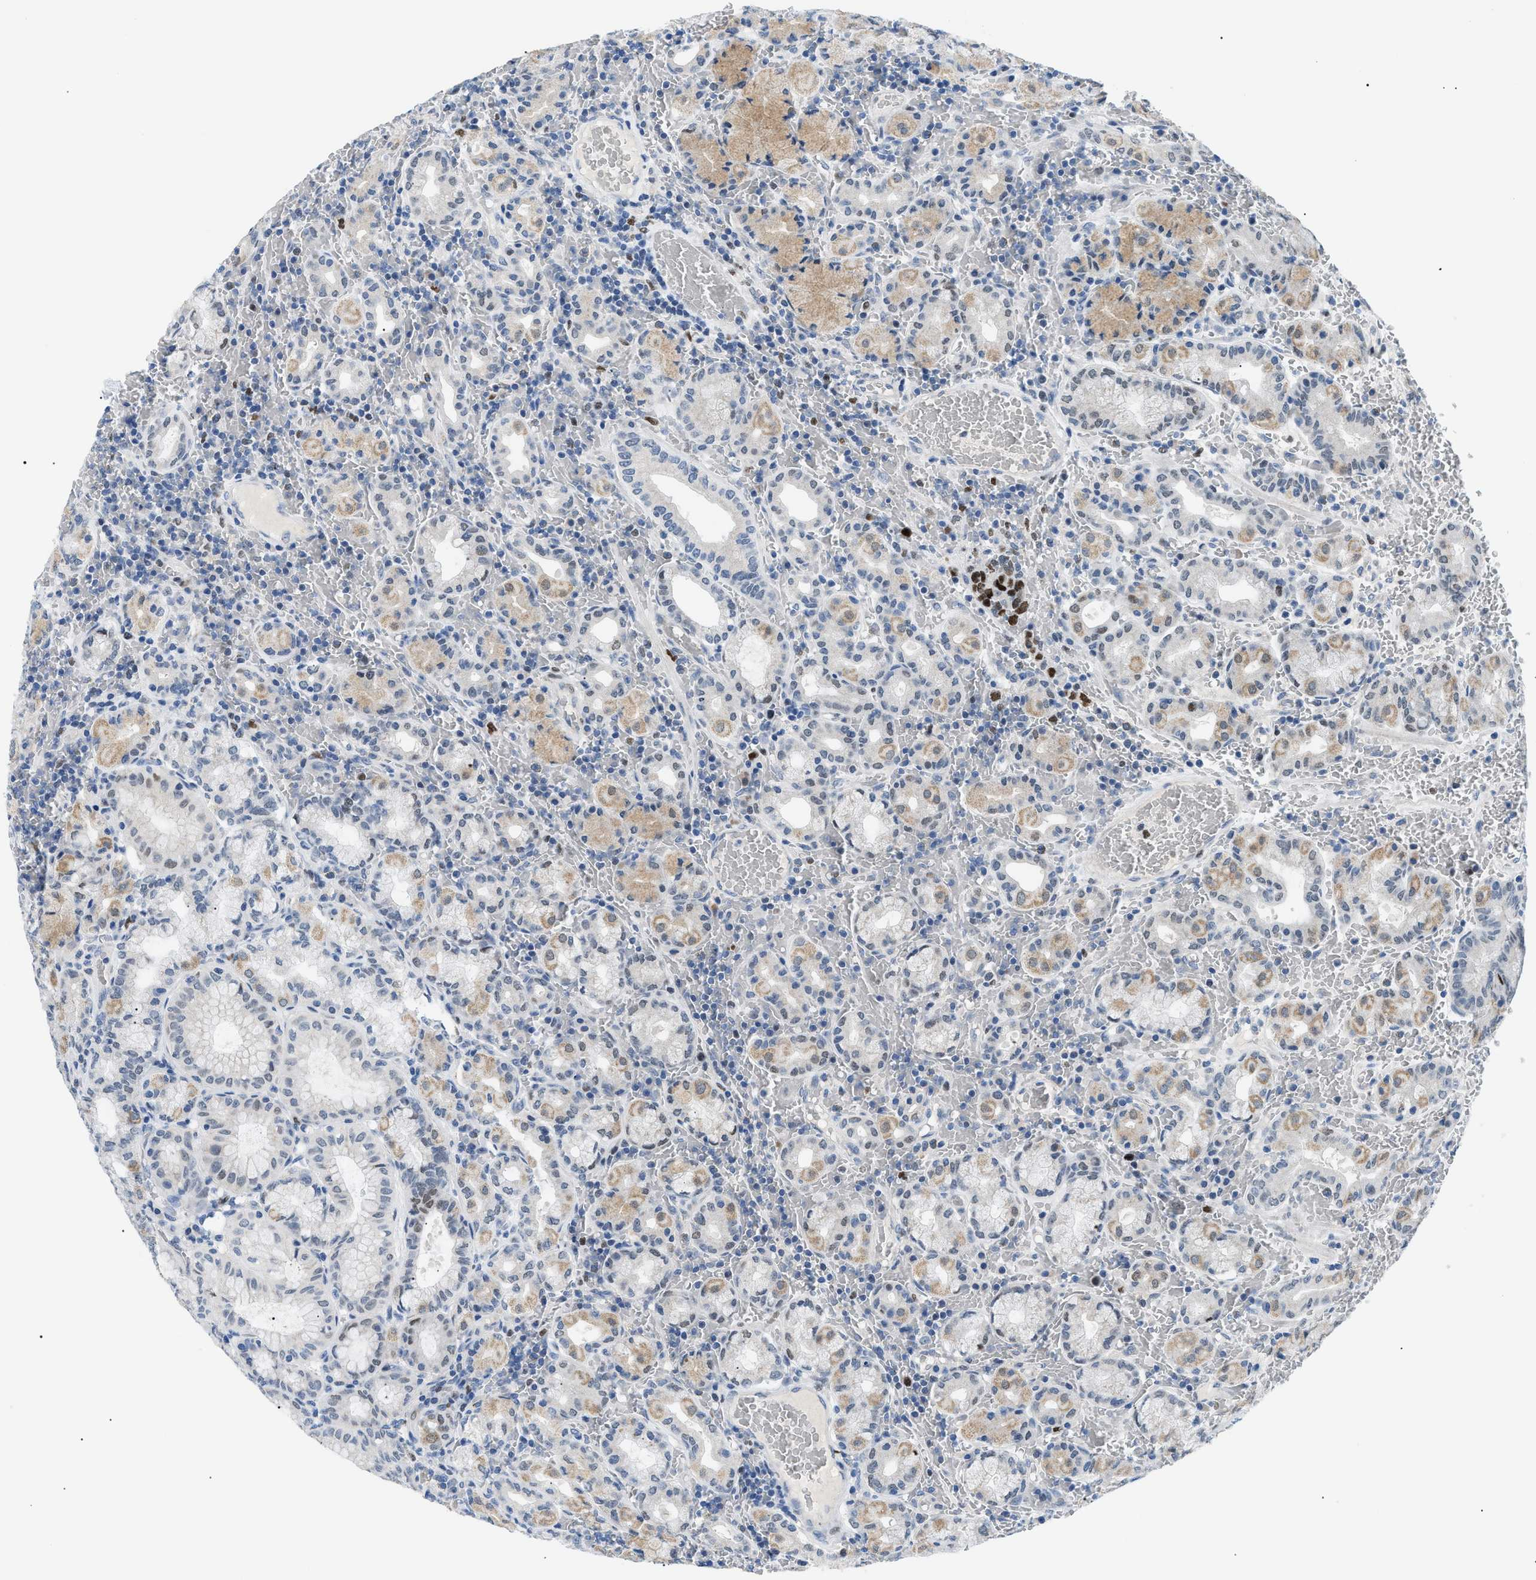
{"staining": {"intensity": "moderate", "quantity": "25%-75%", "location": "cytoplasmic/membranous,nuclear"}, "tissue": "stomach", "cell_type": "Glandular cells", "image_type": "normal", "snomed": [{"axis": "morphology", "description": "Normal tissue, NOS"}, {"axis": "morphology", "description": "Carcinoid, malignant, NOS"}, {"axis": "topography", "description": "Stomach, upper"}], "caption": "Immunohistochemistry of unremarkable human stomach displays medium levels of moderate cytoplasmic/membranous,nuclear positivity in approximately 25%-75% of glandular cells. (DAB = brown stain, brightfield microscopy at high magnification).", "gene": "SMARCC1", "patient": {"sex": "male", "age": 39}}